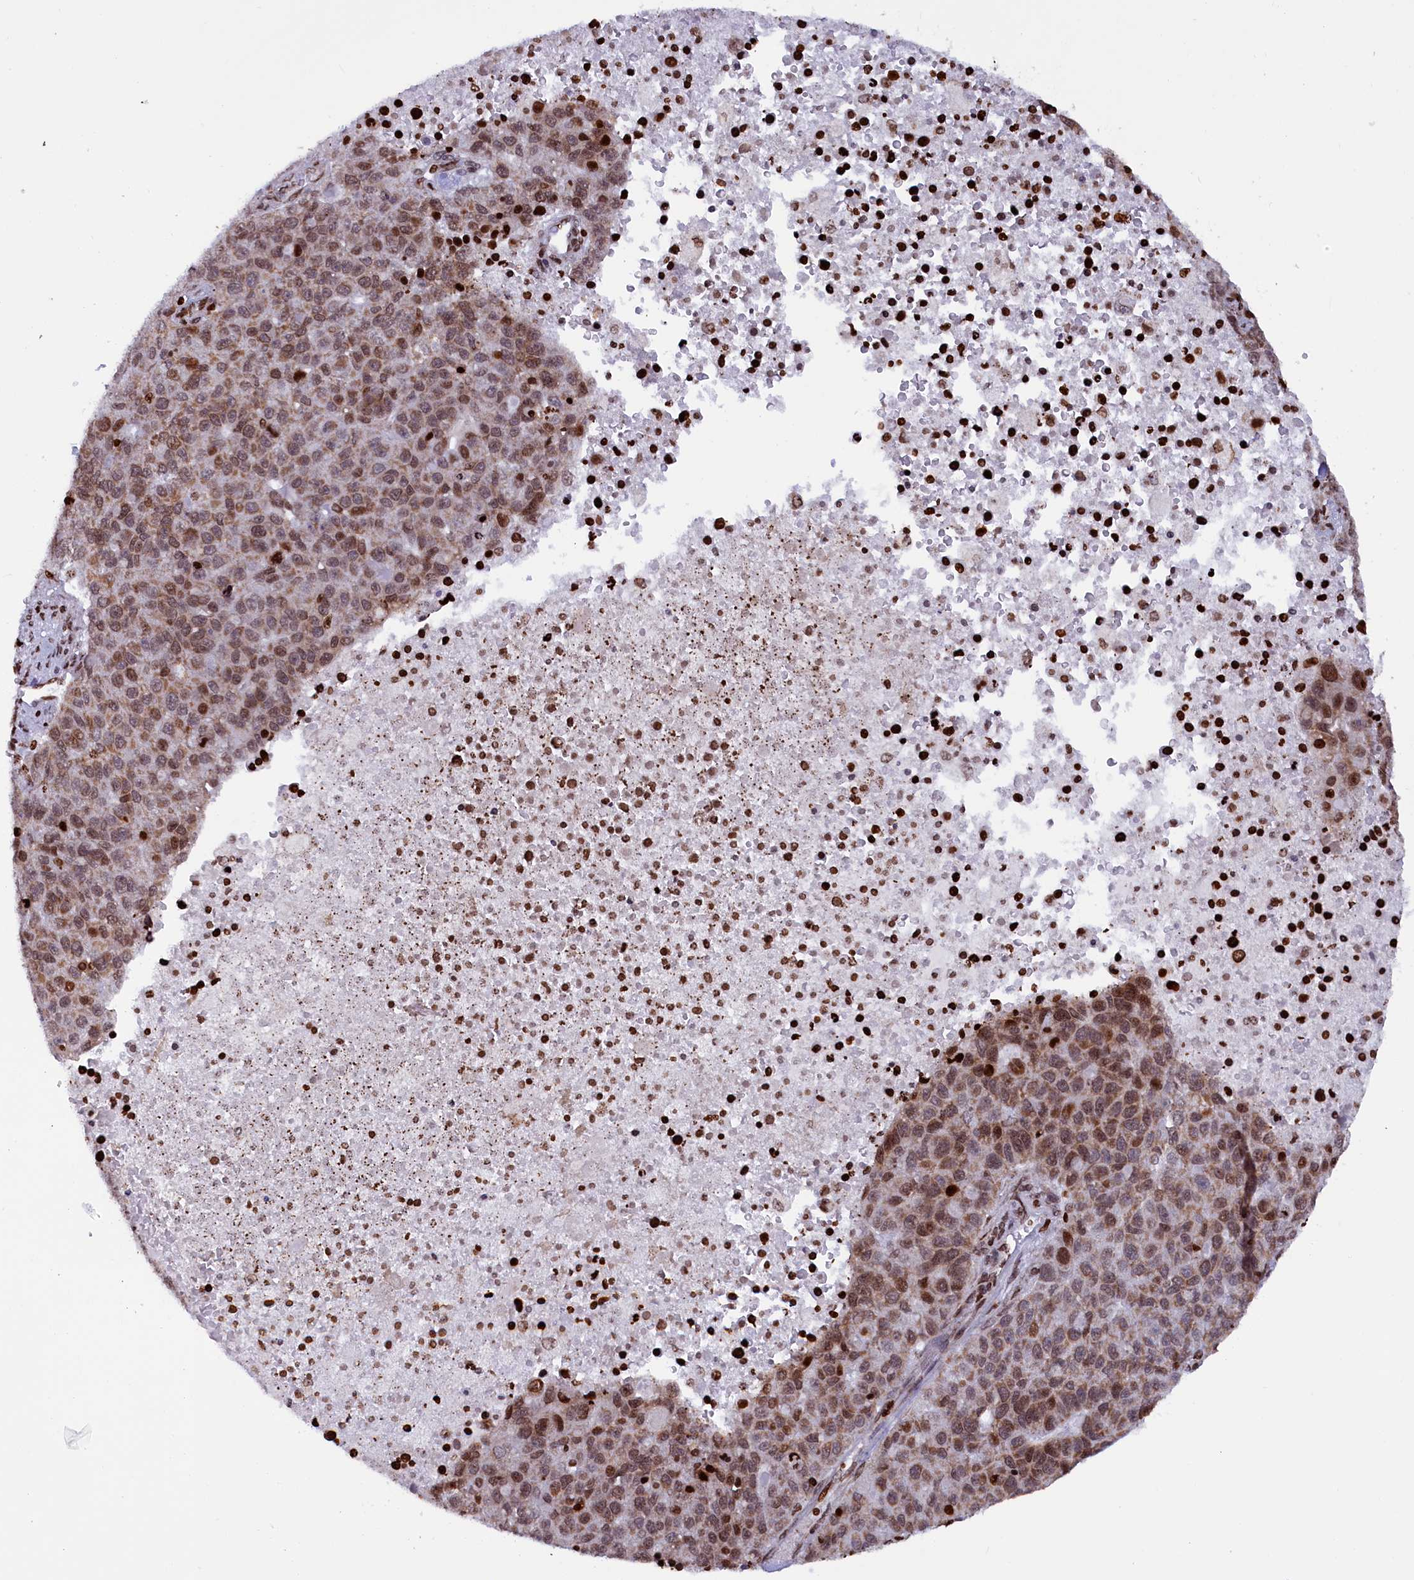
{"staining": {"intensity": "moderate", "quantity": "25%-75%", "location": "cytoplasmic/membranous,nuclear"}, "tissue": "pancreatic cancer", "cell_type": "Tumor cells", "image_type": "cancer", "snomed": [{"axis": "morphology", "description": "Adenocarcinoma, NOS"}, {"axis": "topography", "description": "Pancreas"}], "caption": "Immunohistochemistry (IHC) image of neoplastic tissue: human adenocarcinoma (pancreatic) stained using immunohistochemistry (IHC) shows medium levels of moderate protein expression localized specifically in the cytoplasmic/membranous and nuclear of tumor cells, appearing as a cytoplasmic/membranous and nuclear brown color.", "gene": "TIMM29", "patient": {"sex": "female", "age": 61}}